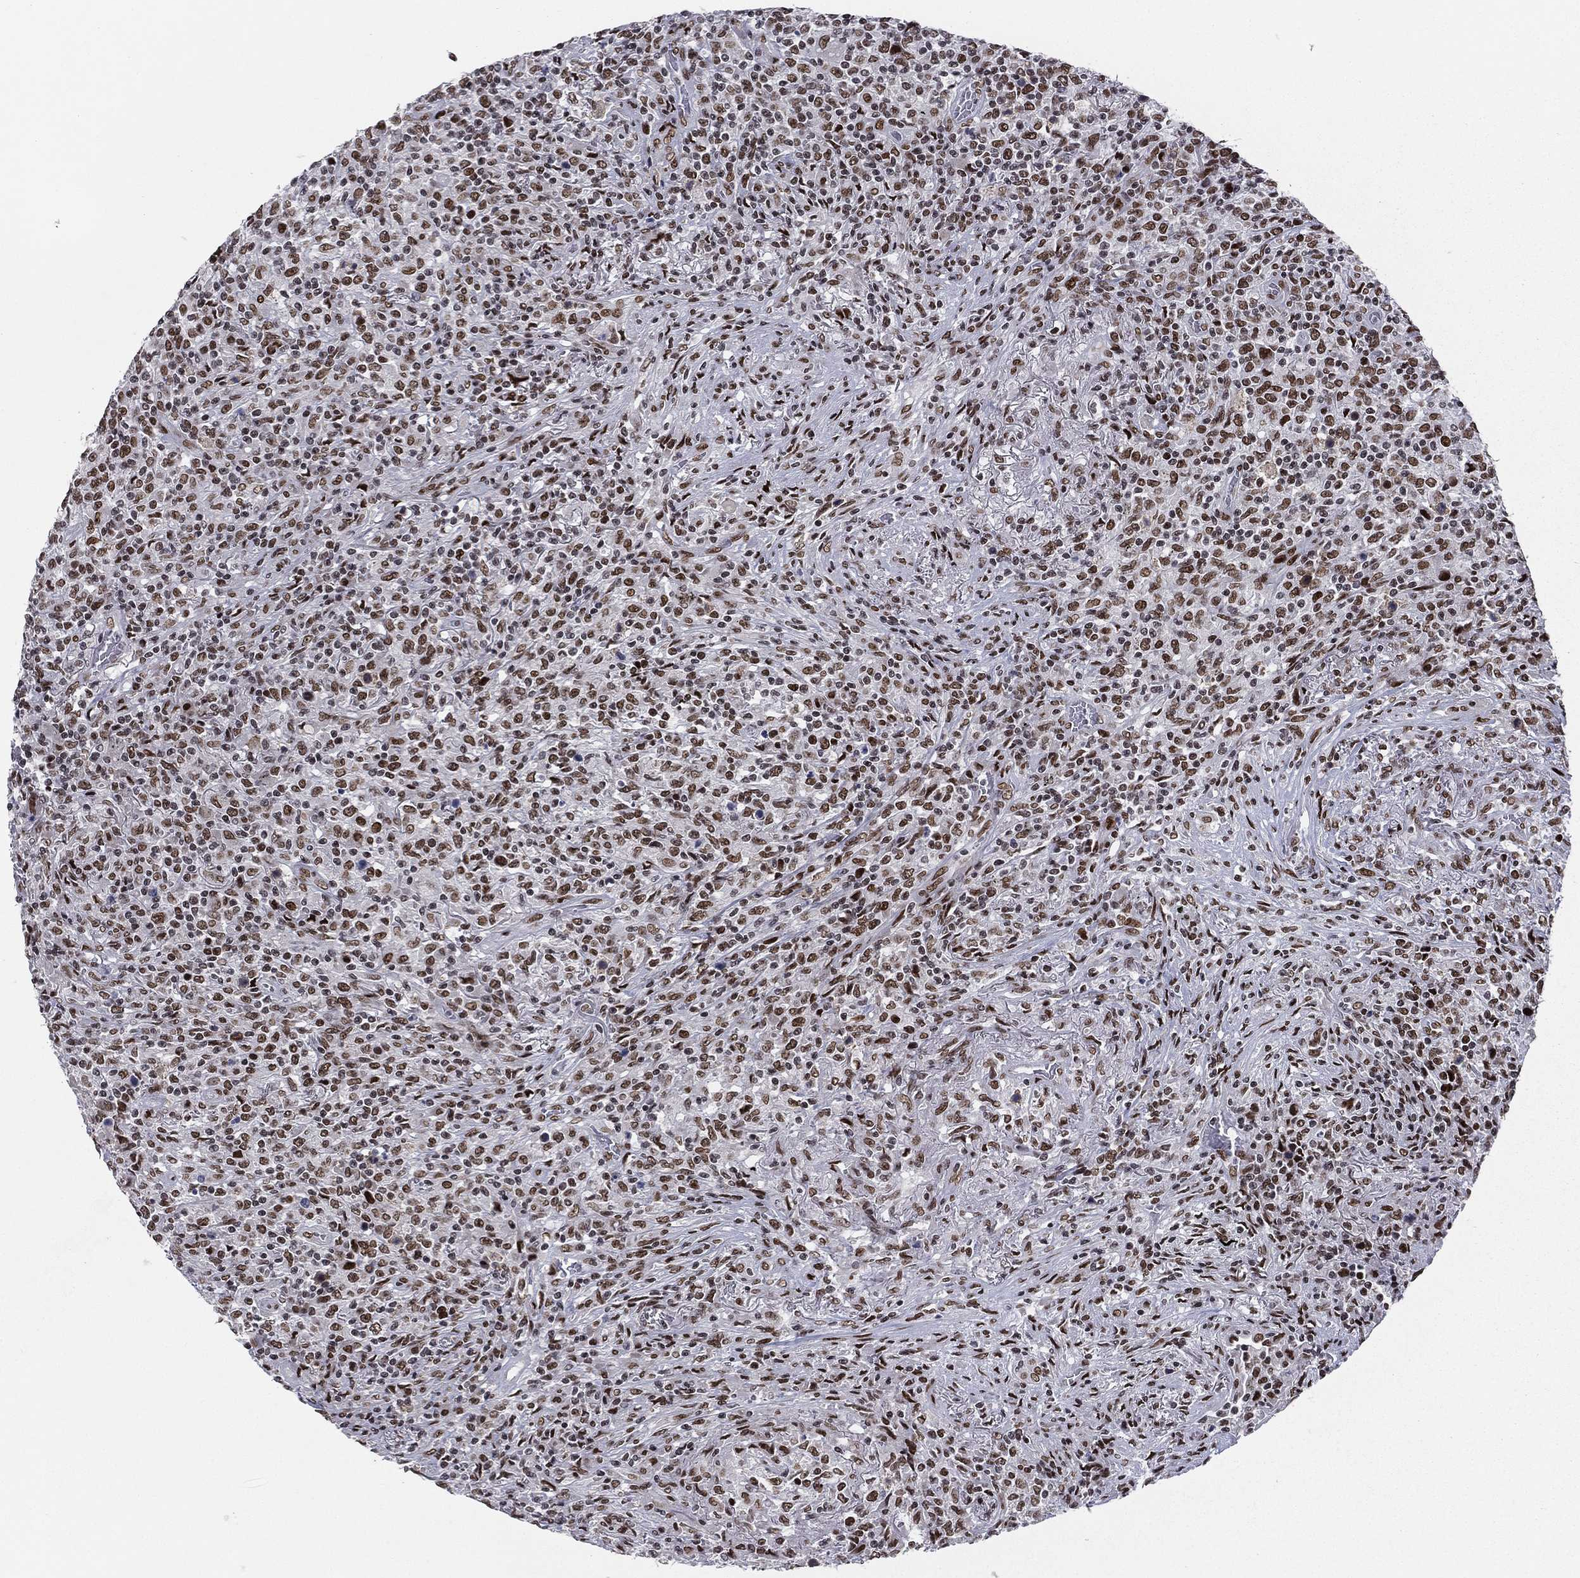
{"staining": {"intensity": "moderate", "quantity": ">75%", "location": "nuclear"}, "tissue": "lymphoma", "cell_type": "Tumor cells", "image_type": "cancer", "snomed": [{"axis": "morphology", "description": "Malignant lymphoma, non-Hodgkin's type, High grade"}, {"axis": "topography", "description": "Lung"}], "caption": "Immunohistochemical staining of human lymphoma shows moderate nuclear protein expression in approximately >75% of tumor cells. The staining was performed using DAB to visualize the protein expression in brown, while the nuclei were stained in blue with hematoxylin (Magnification: 20x).", "gene": "RTF1", "patient": {"sex": "male", "age": 79}}